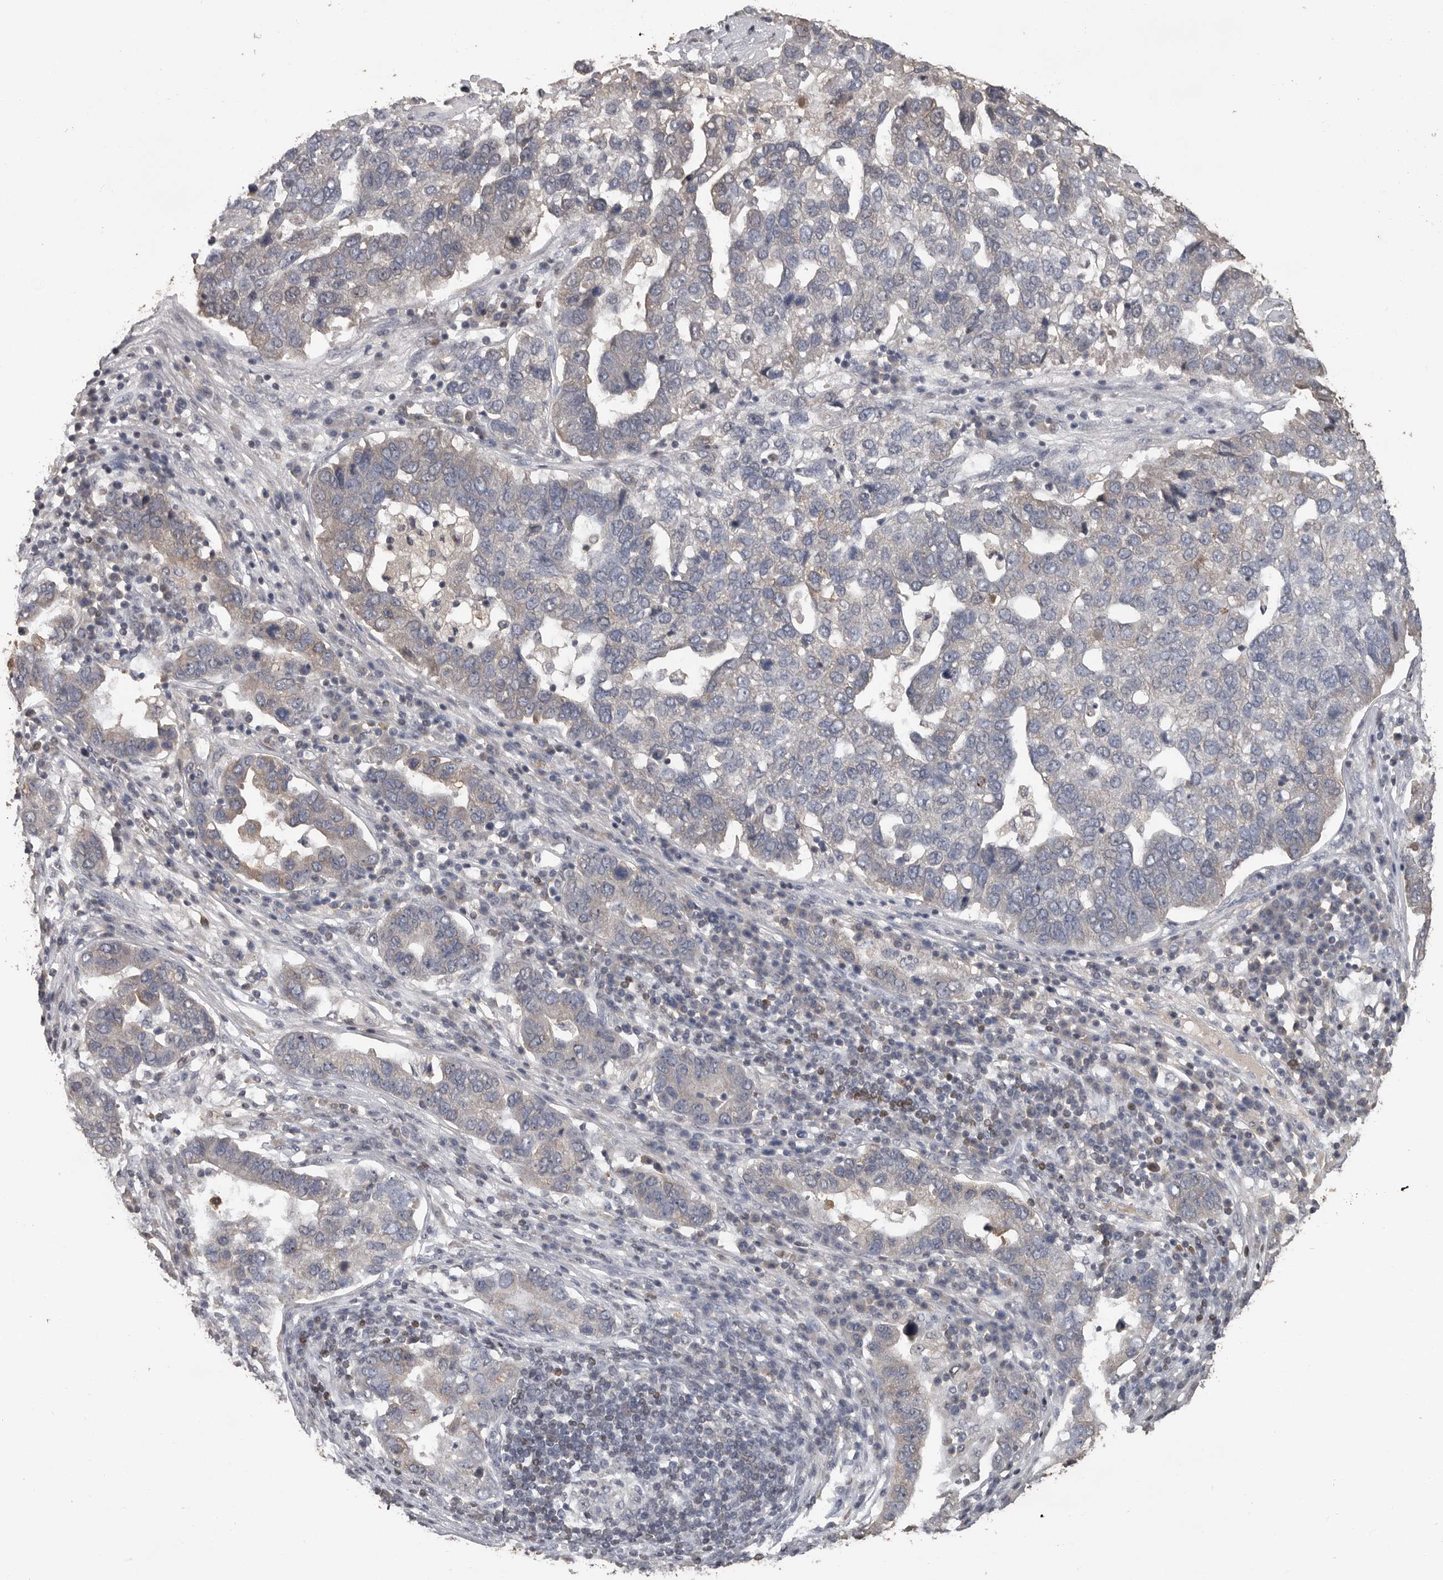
{"staining": {"intensity": "negative", "quantity": "none", "location": "none"}, "tissue": "pancreatic cancer", "cell_type": "Tumor cells", "image_type": "cancer", "snomed": [{"axis": "morphology", "description": "Adenocarcinoma, NOS"}, {"axis": "topography", "description": "Pancreas"}], "caption": "Immunohistochemistry (IHC) of pancreatic adenocarcinoma reveals no positivity in tumor cells.", "gene": "MTF1", "patient": {"sex": "female", "age": 61}}